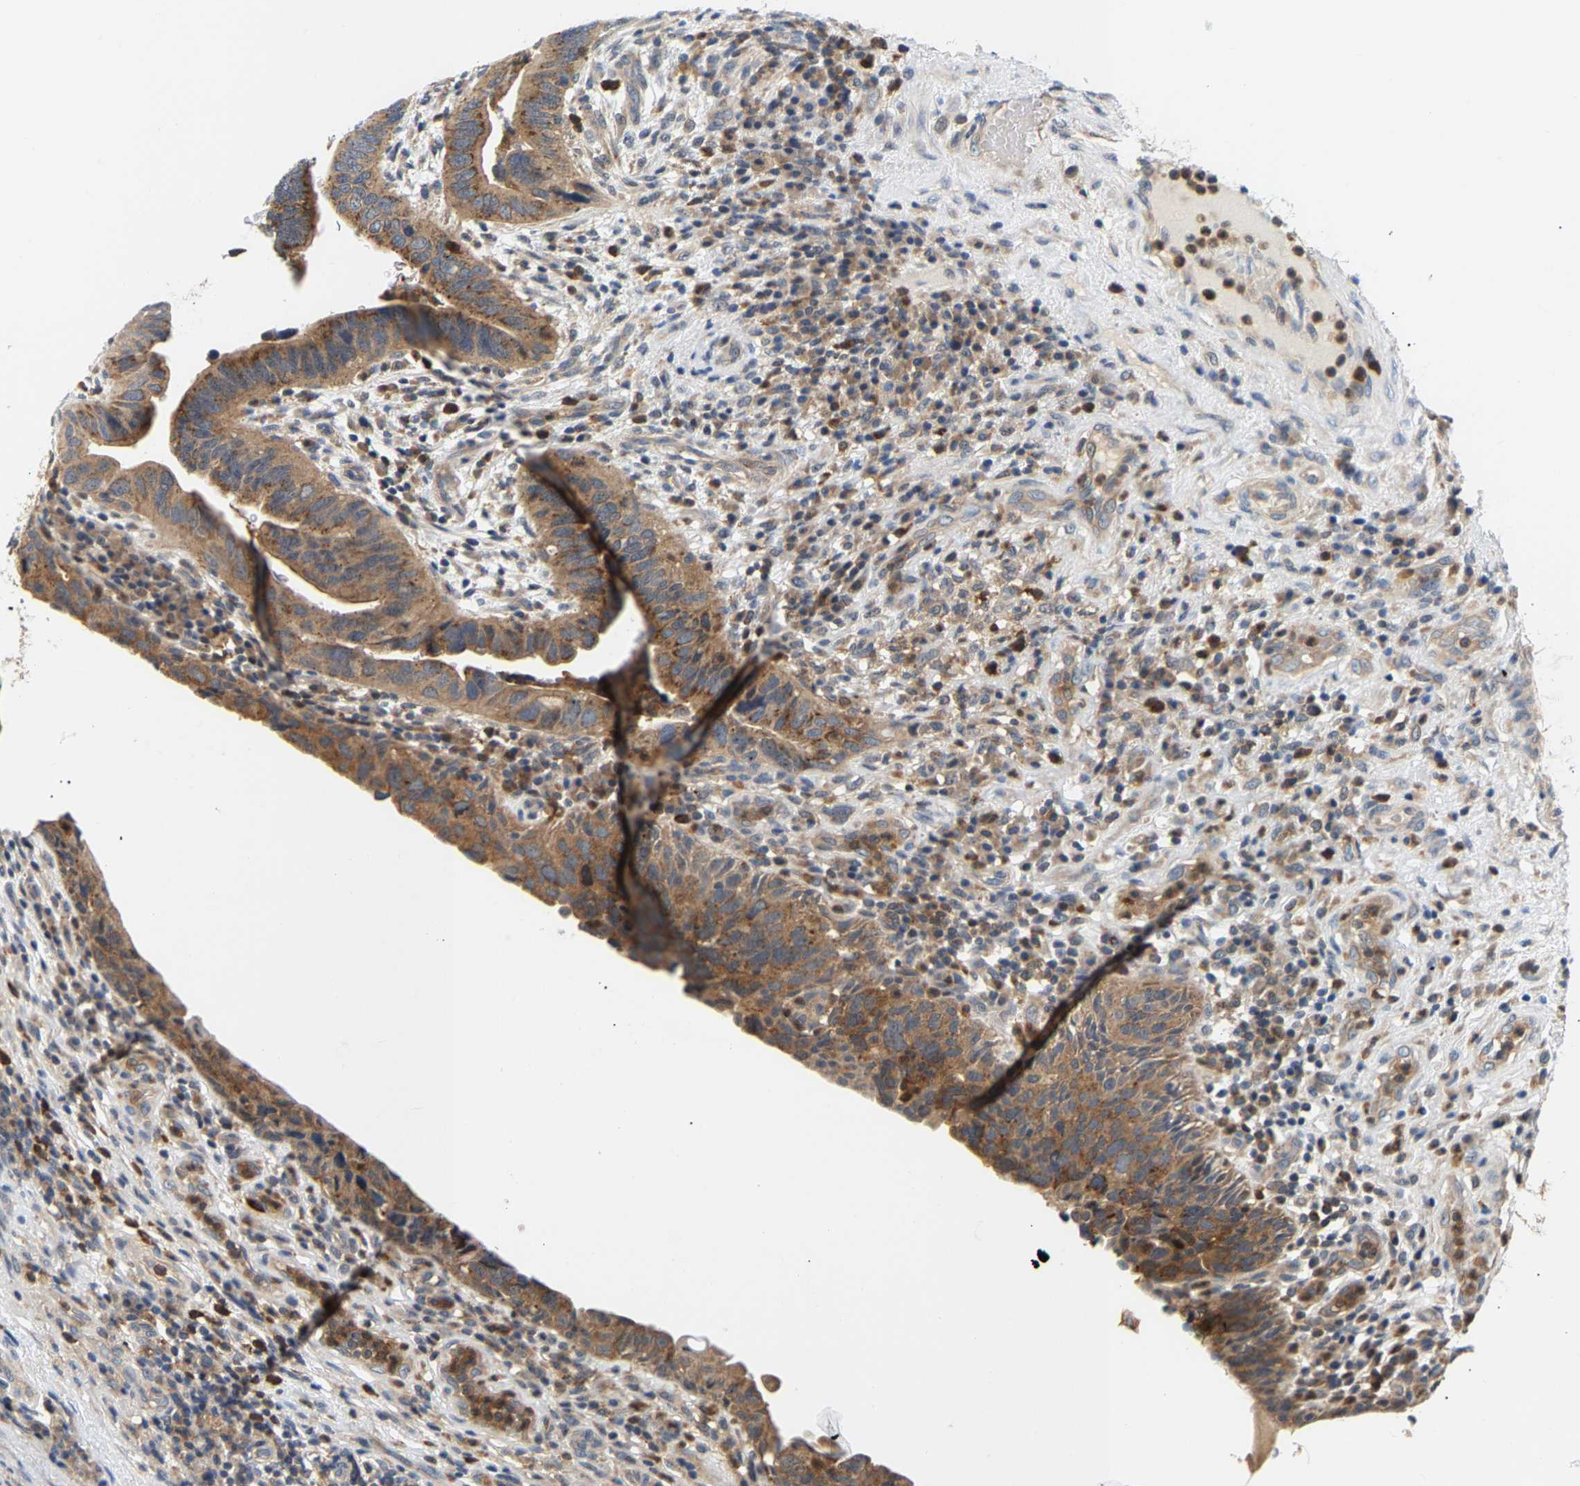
{"staining": {"intensity": "moderate", "quantity": ">75%", "location": "cytoplasmic/membranous"}, "tissue": "urothelial cancer", "cell_type": "Tumor cells", "image_type": "cancer", "snomed": [{"axis": "morphology", "description": "Urothelial carcinoma, High grade"}, {"axis": "topography", "description": "Urinary bladder"}], "caption": "High-grade urothelial carcinoma stained with a brown dye reveals moderate cytoplasmic/membranous positive positivity in approximately >75% of tumor cells.", "gene": "PPID", "patient": {"sex": "female", "age": 82}}